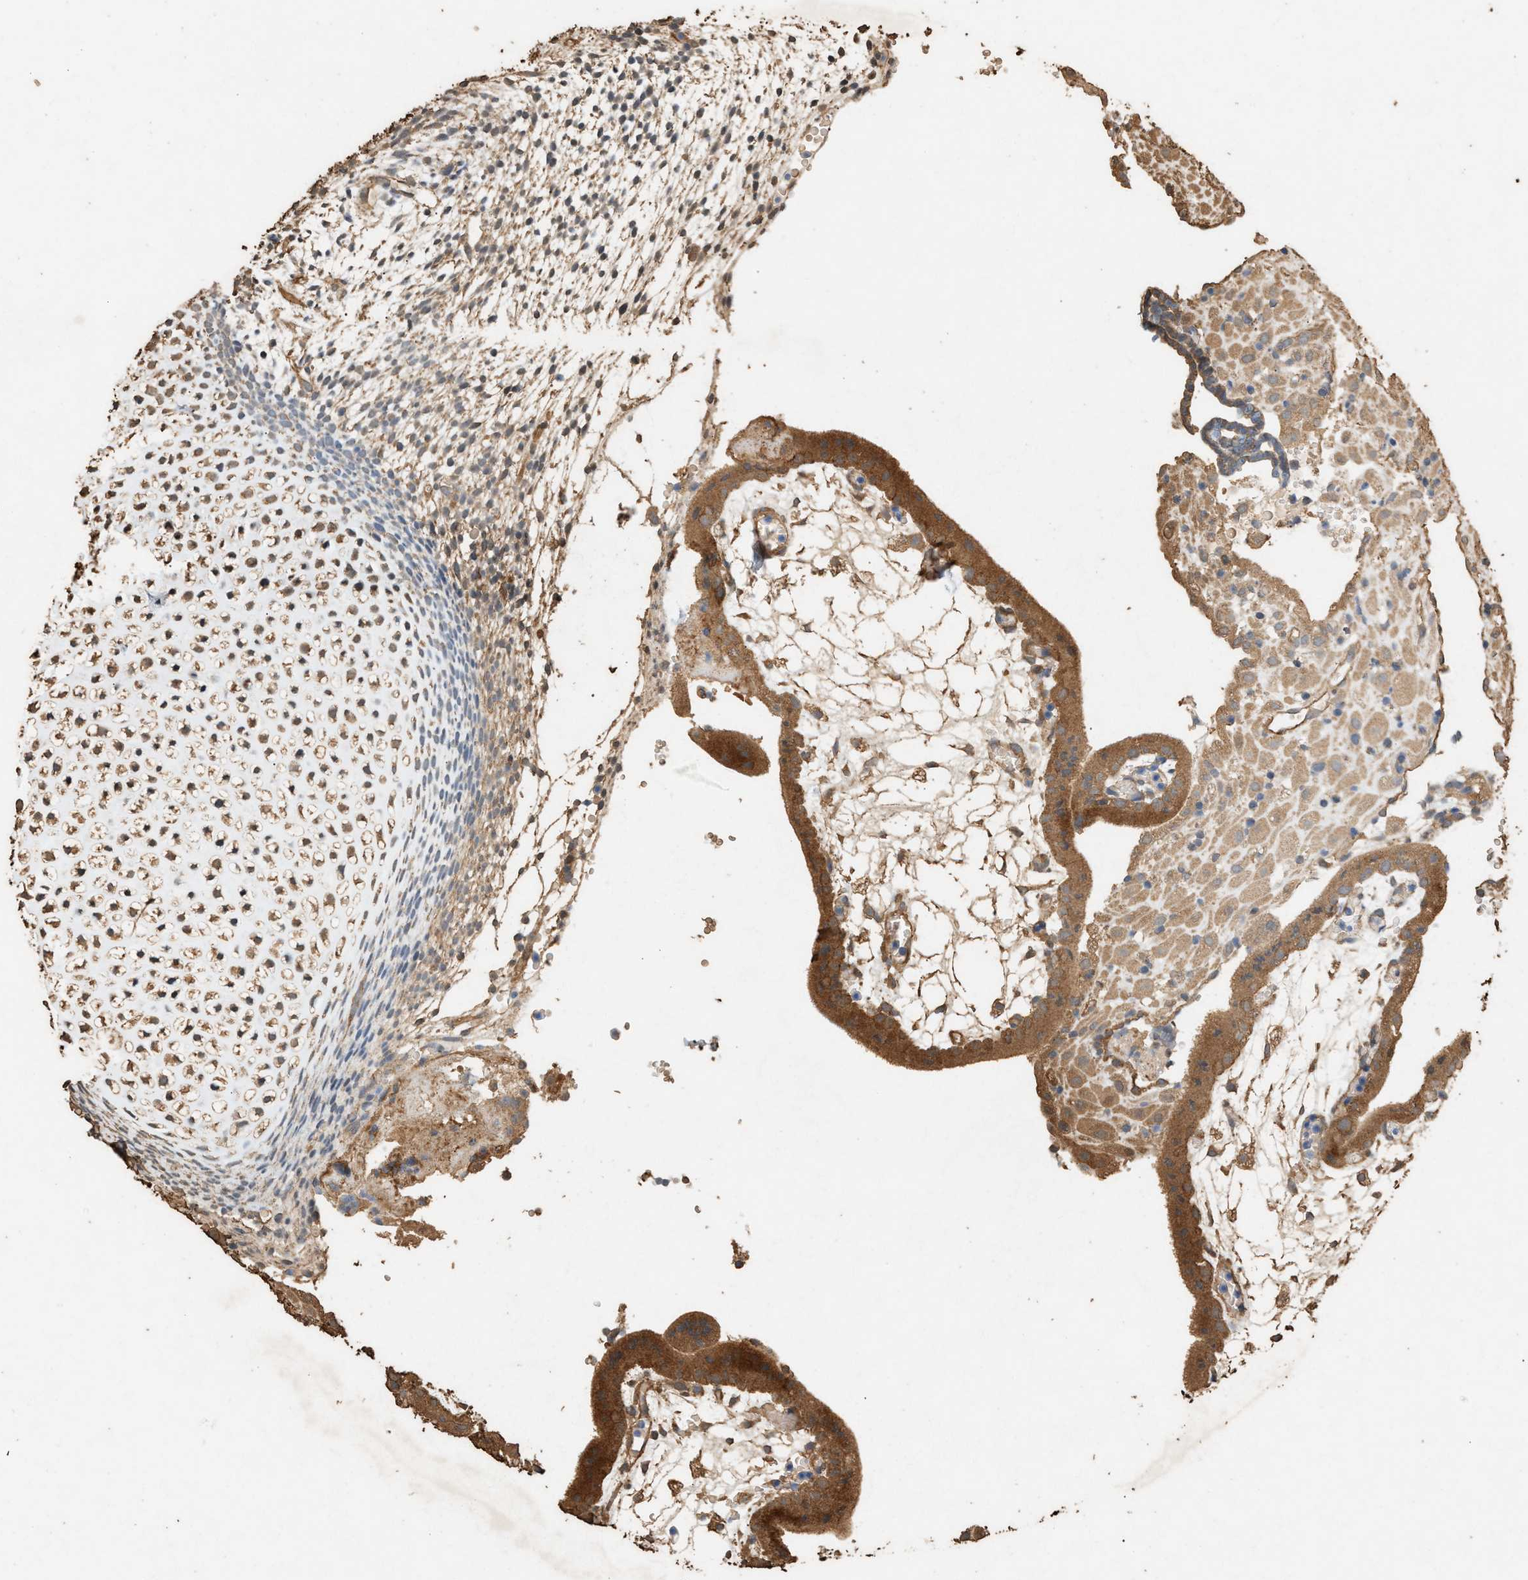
{"staining": {"intensity": "strong", "quantity": ">75%", "location": "cytoplasmic/membranous"}, "tissue": "placenta", "cell_type": "Trophoblastic cells", "image_type": "normal", "snomed": [{"axis": "morphology", "description": "Normal tissue, NOS"}, {"axis": "topography", "description": "Placenta"}], "caption": "Placenta stained with DAB (3,3'-diaminobenzidine) immunohistochemistry exhibits high levels of strong cytoplasmic/membranous staining in approximately >75% of trophoblastic cells. The protein of interest is shown in brown color, while the nuclei are stained blue.", "gene": "DCAF7", "patient": {"sex": "female", "age": 18}}